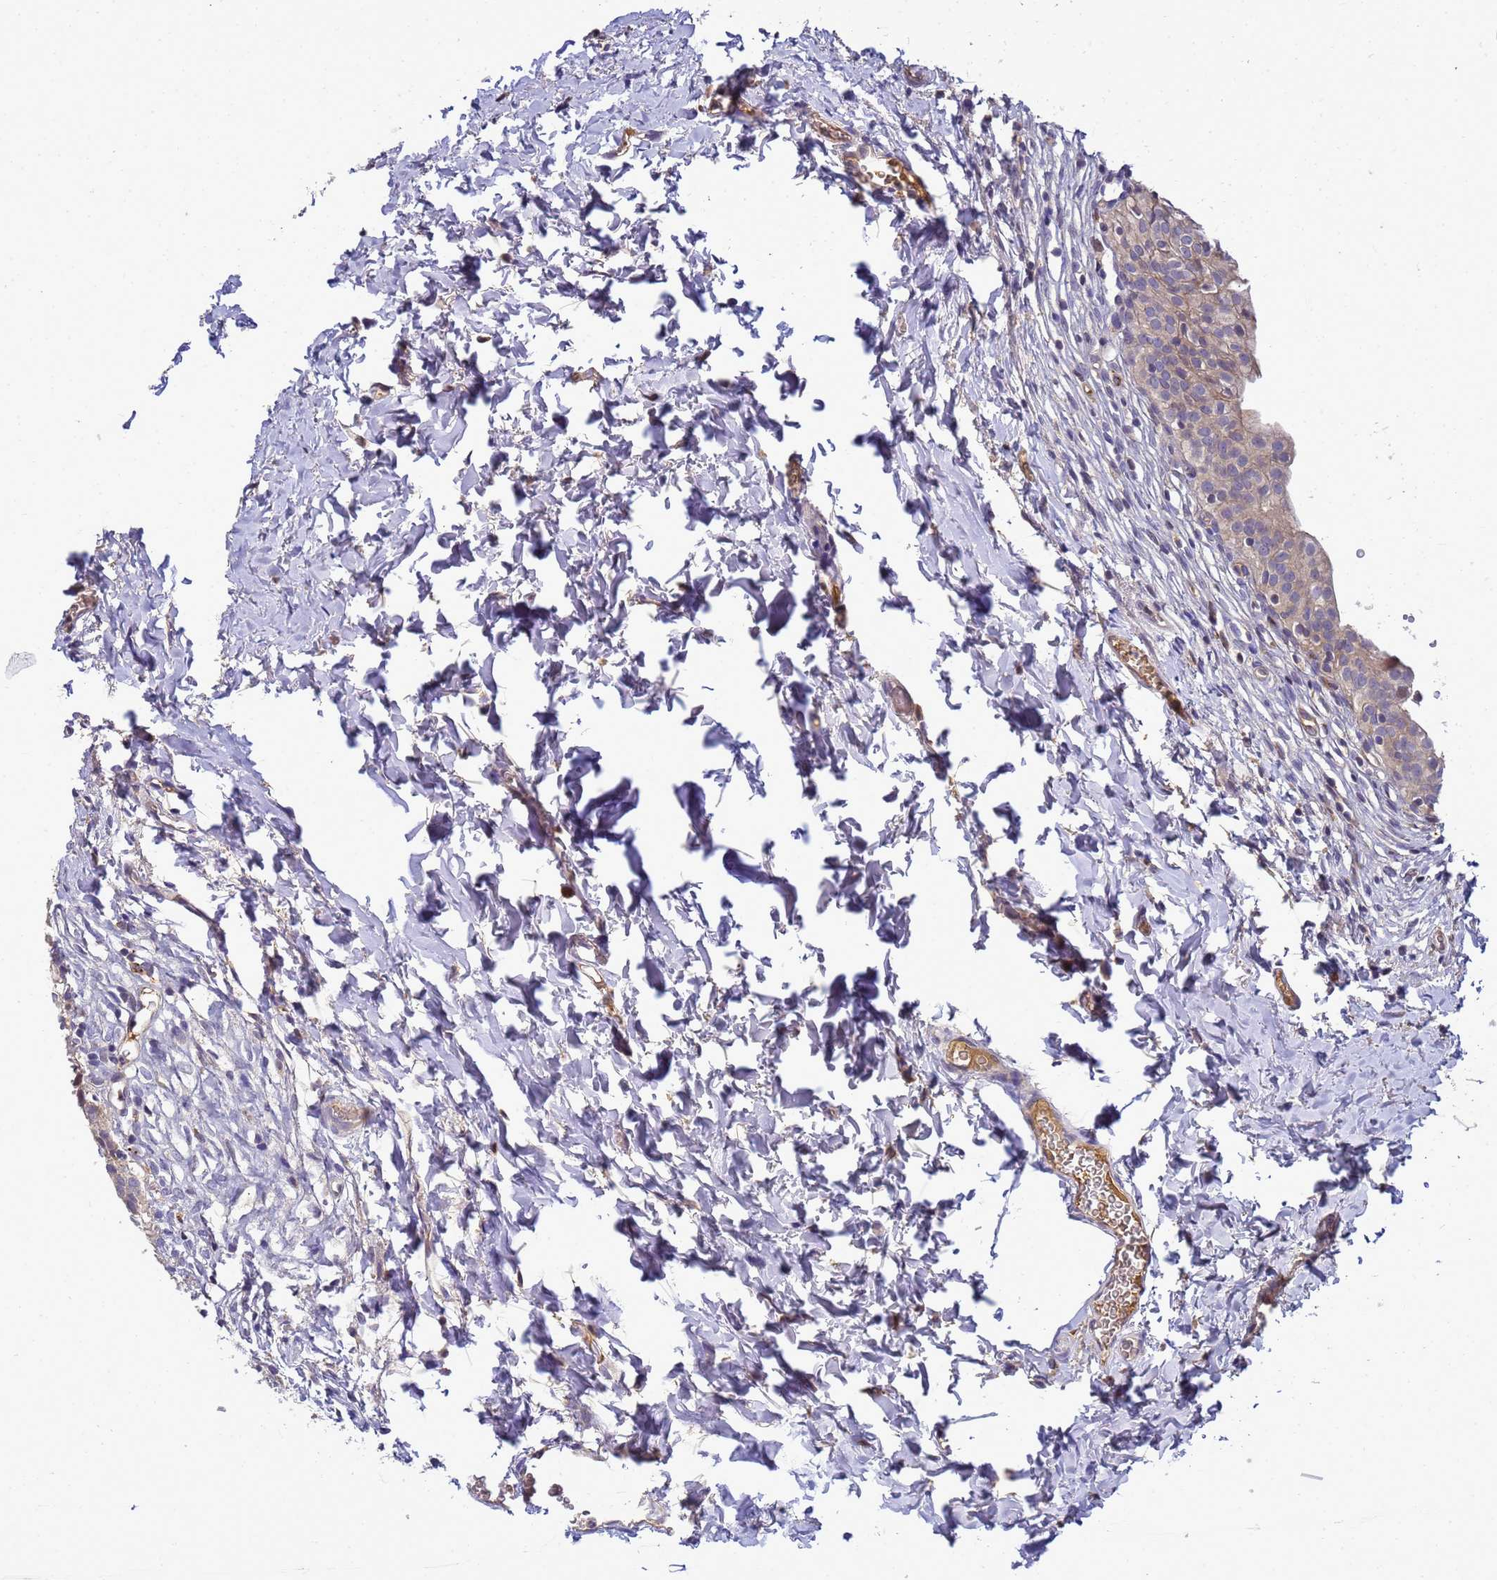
{"staining": {"intensity": "weak", "quantity": "25%-75%", "location": "cytoplasmic/membranous"}, "tissue": "urinary bladder", "cell_type": "Urothelial cells", "image_type": "normal", "snomed": [{"axis": "morphology", "description": "Normal tissue, NOS"}, {"axis": "topography", "description": "Urinary bladder"}], "caption": "High-power microscopy captured an immunohistochemistry (IHC) histopathology image of normal urinary bladder, revealing weak cytoplasmic/membranous expression in approximately 25%-75% of urothelial cells.", "gene": "TMEM74B", "patient": {"sex": "male", "age": 55}}